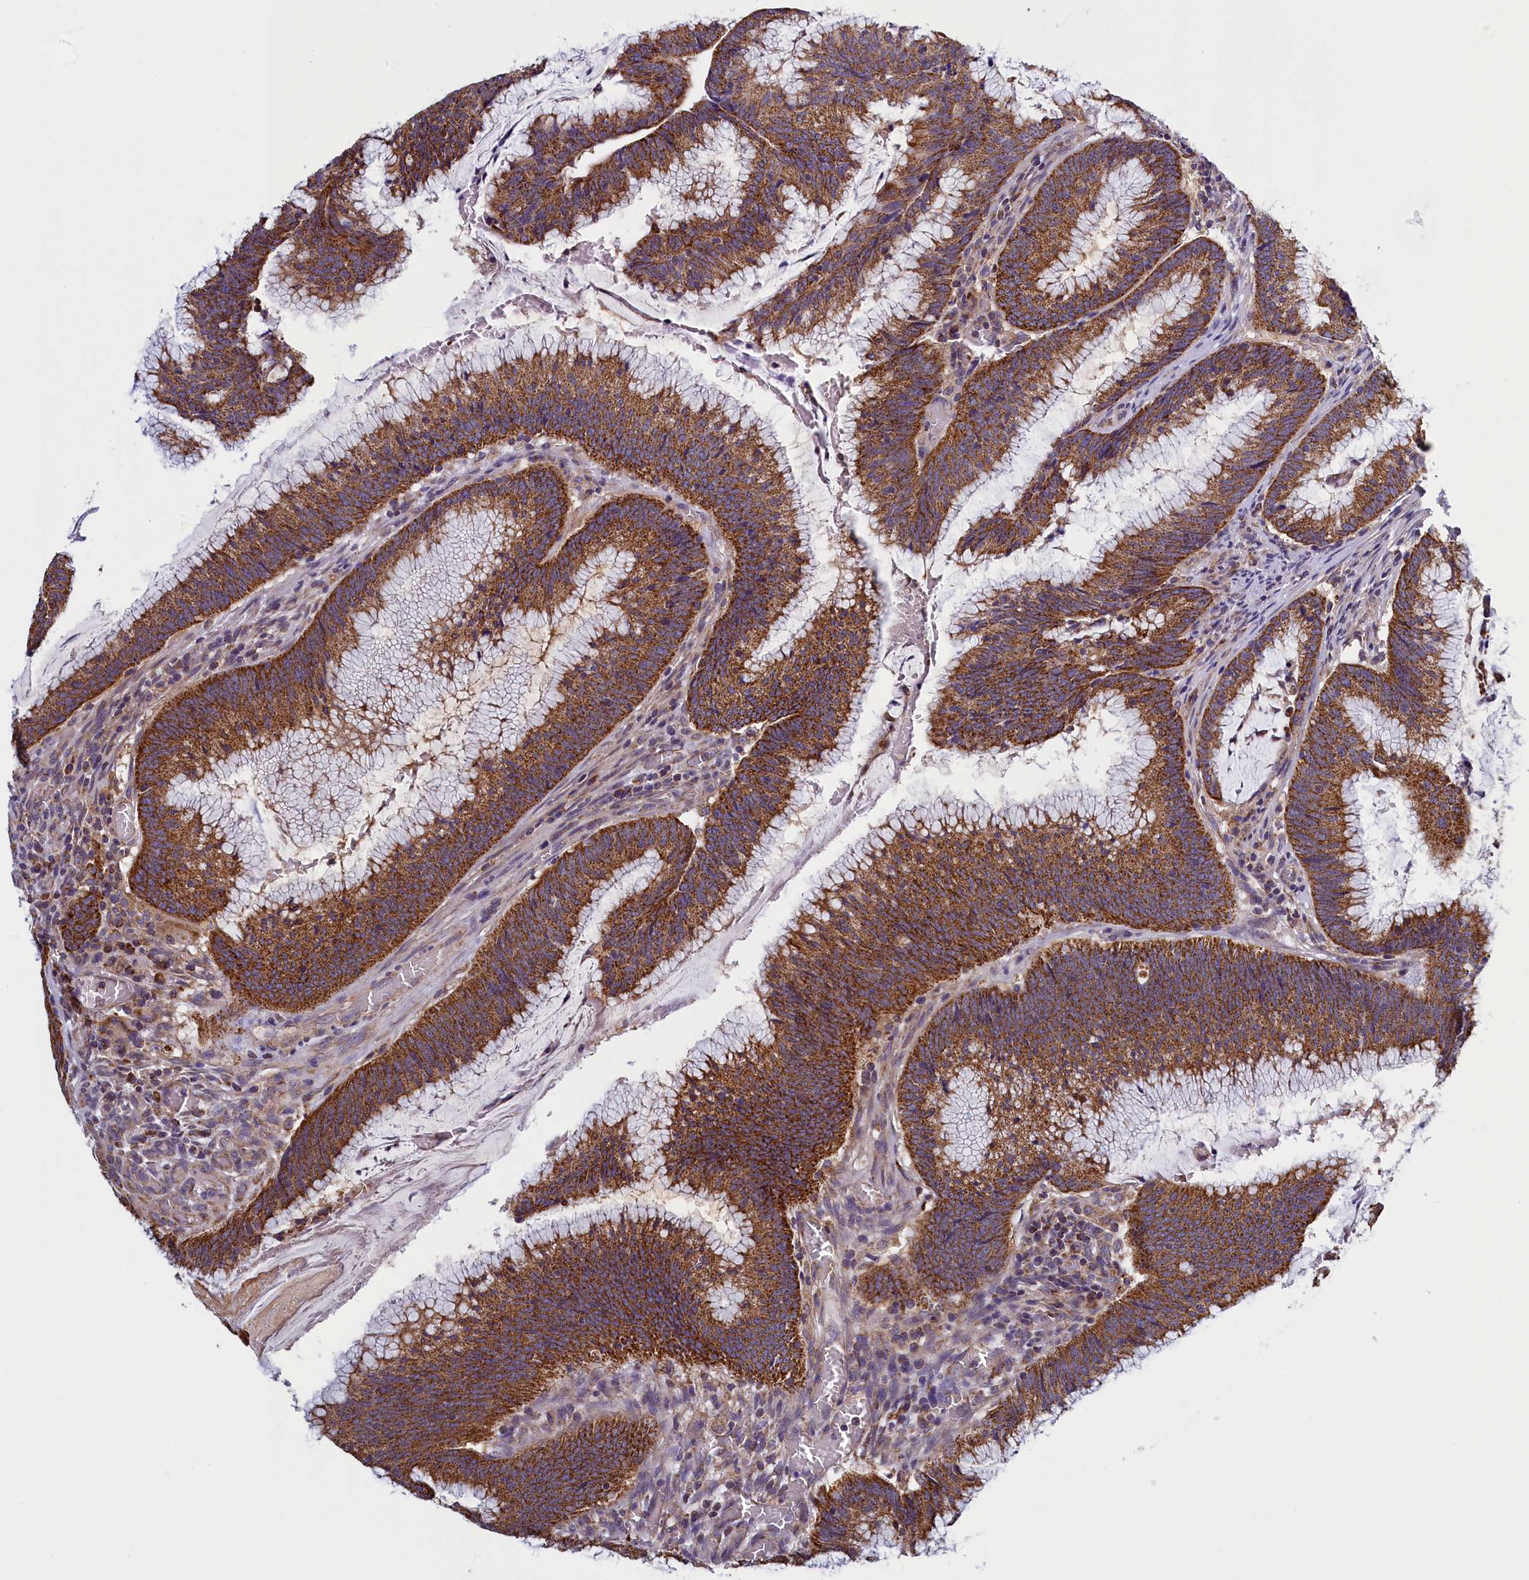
{"staining": {"intensity": "strong", "quantity": ">75%", "location": "cytoplasmic/membranous"}, "tissue": "colorectal cancer", "cell_type": "Tumor cells", "image_type": "cancer", "snomed": [{"axis": "morphology", "description": "Adenocarcinoma, NOS"}, {"axis": "topography", "description": "Rectum"}], "caption": "Strong cytoplasmic/membranous expression is seen in about >75% of tumor cells in colorectal cancer.", "gene": "IFT122", "patient": {"sex": "female", "age": 77}}